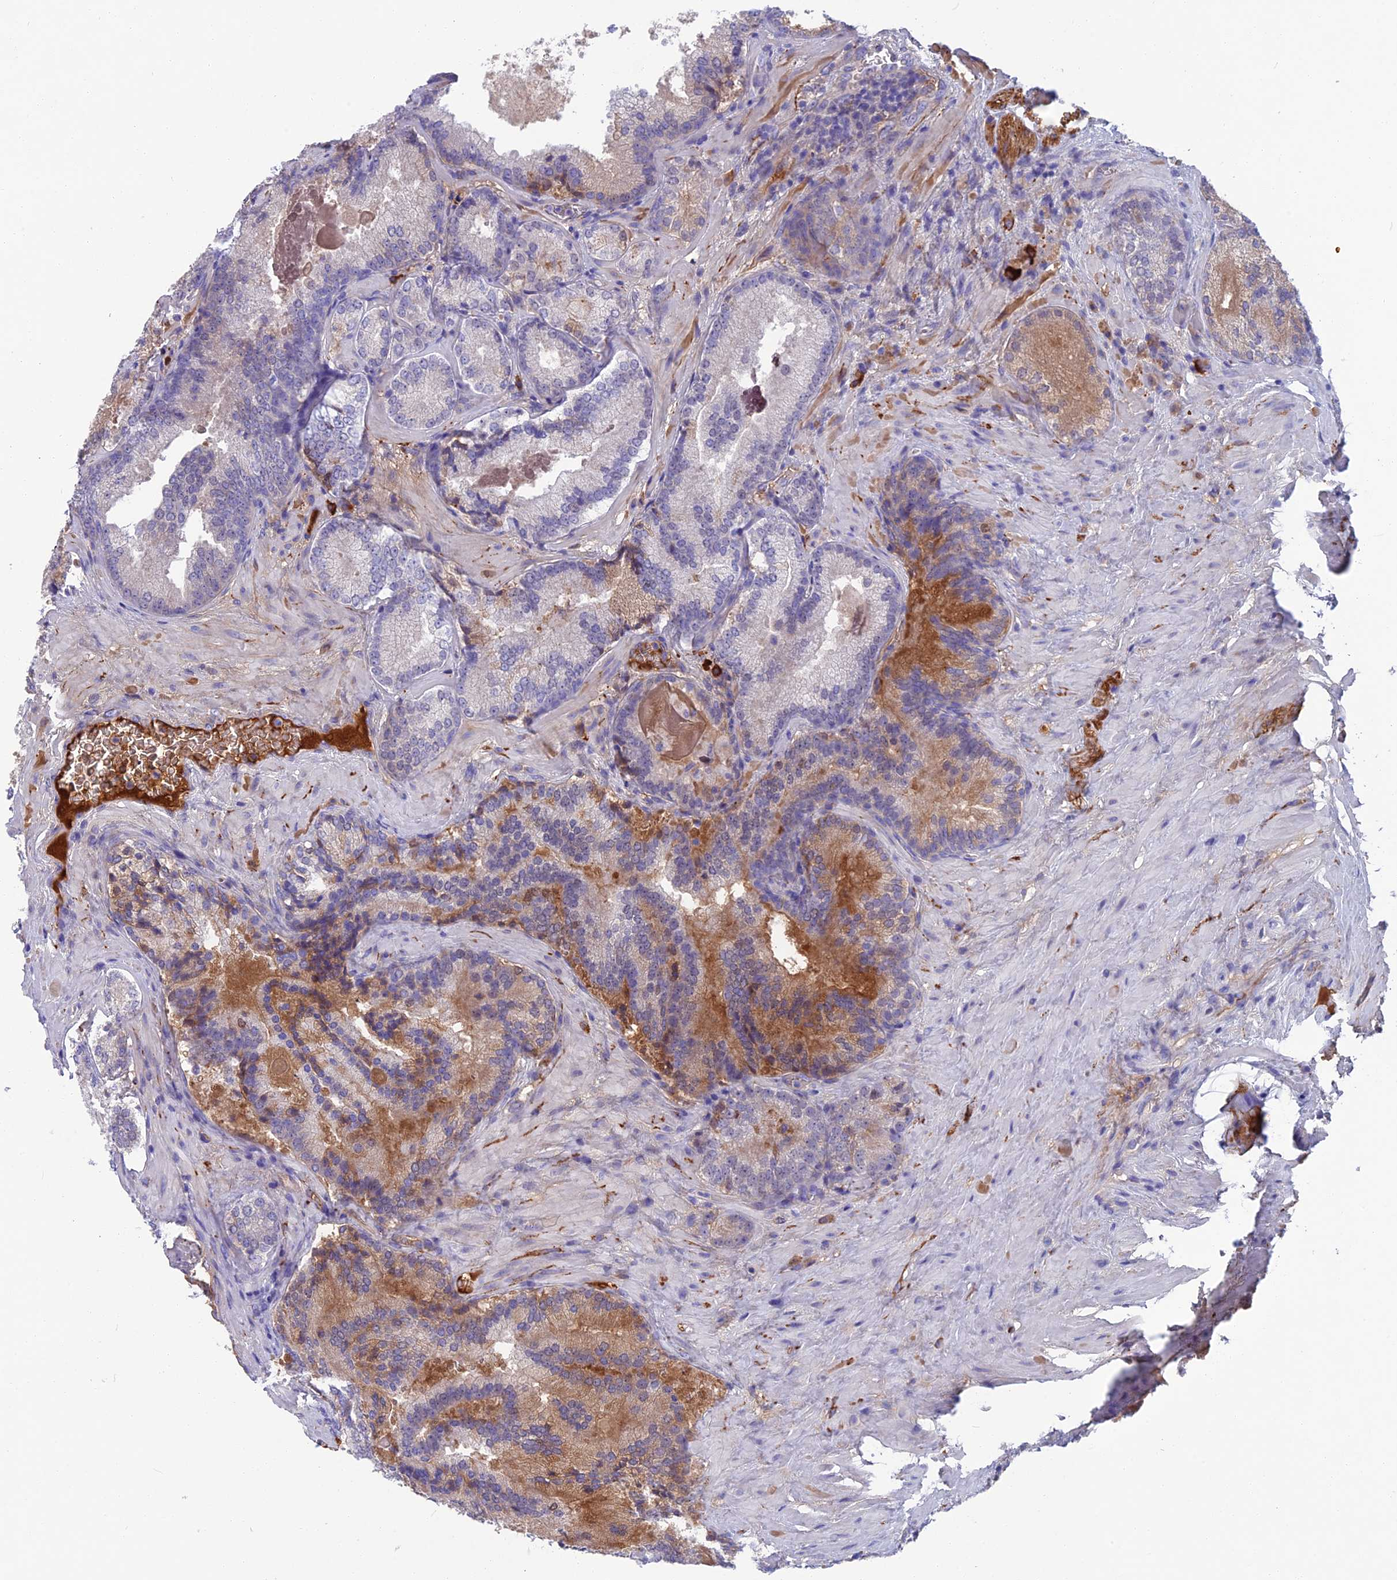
{"staining": {"intensity": "negative", "quantity": "none", "location": "none"}, "tissue": "prostate cancer", "cell_type": "Tumor cells", "image_type": "cancer", "snomed": [{"axis": "morphology", "description": "Adenocarcinoma, Low grade"}, {"axis": "topography", "description": "Prostate"}], "caption": "IHC image of human prostate cancer (adenocarcinoma (low-grade)) stained for a protein (brown), which demonstrates no staining in tumor cells.", "gene": "SNAP91", "patient": {"sex": "male", "age": 74}}